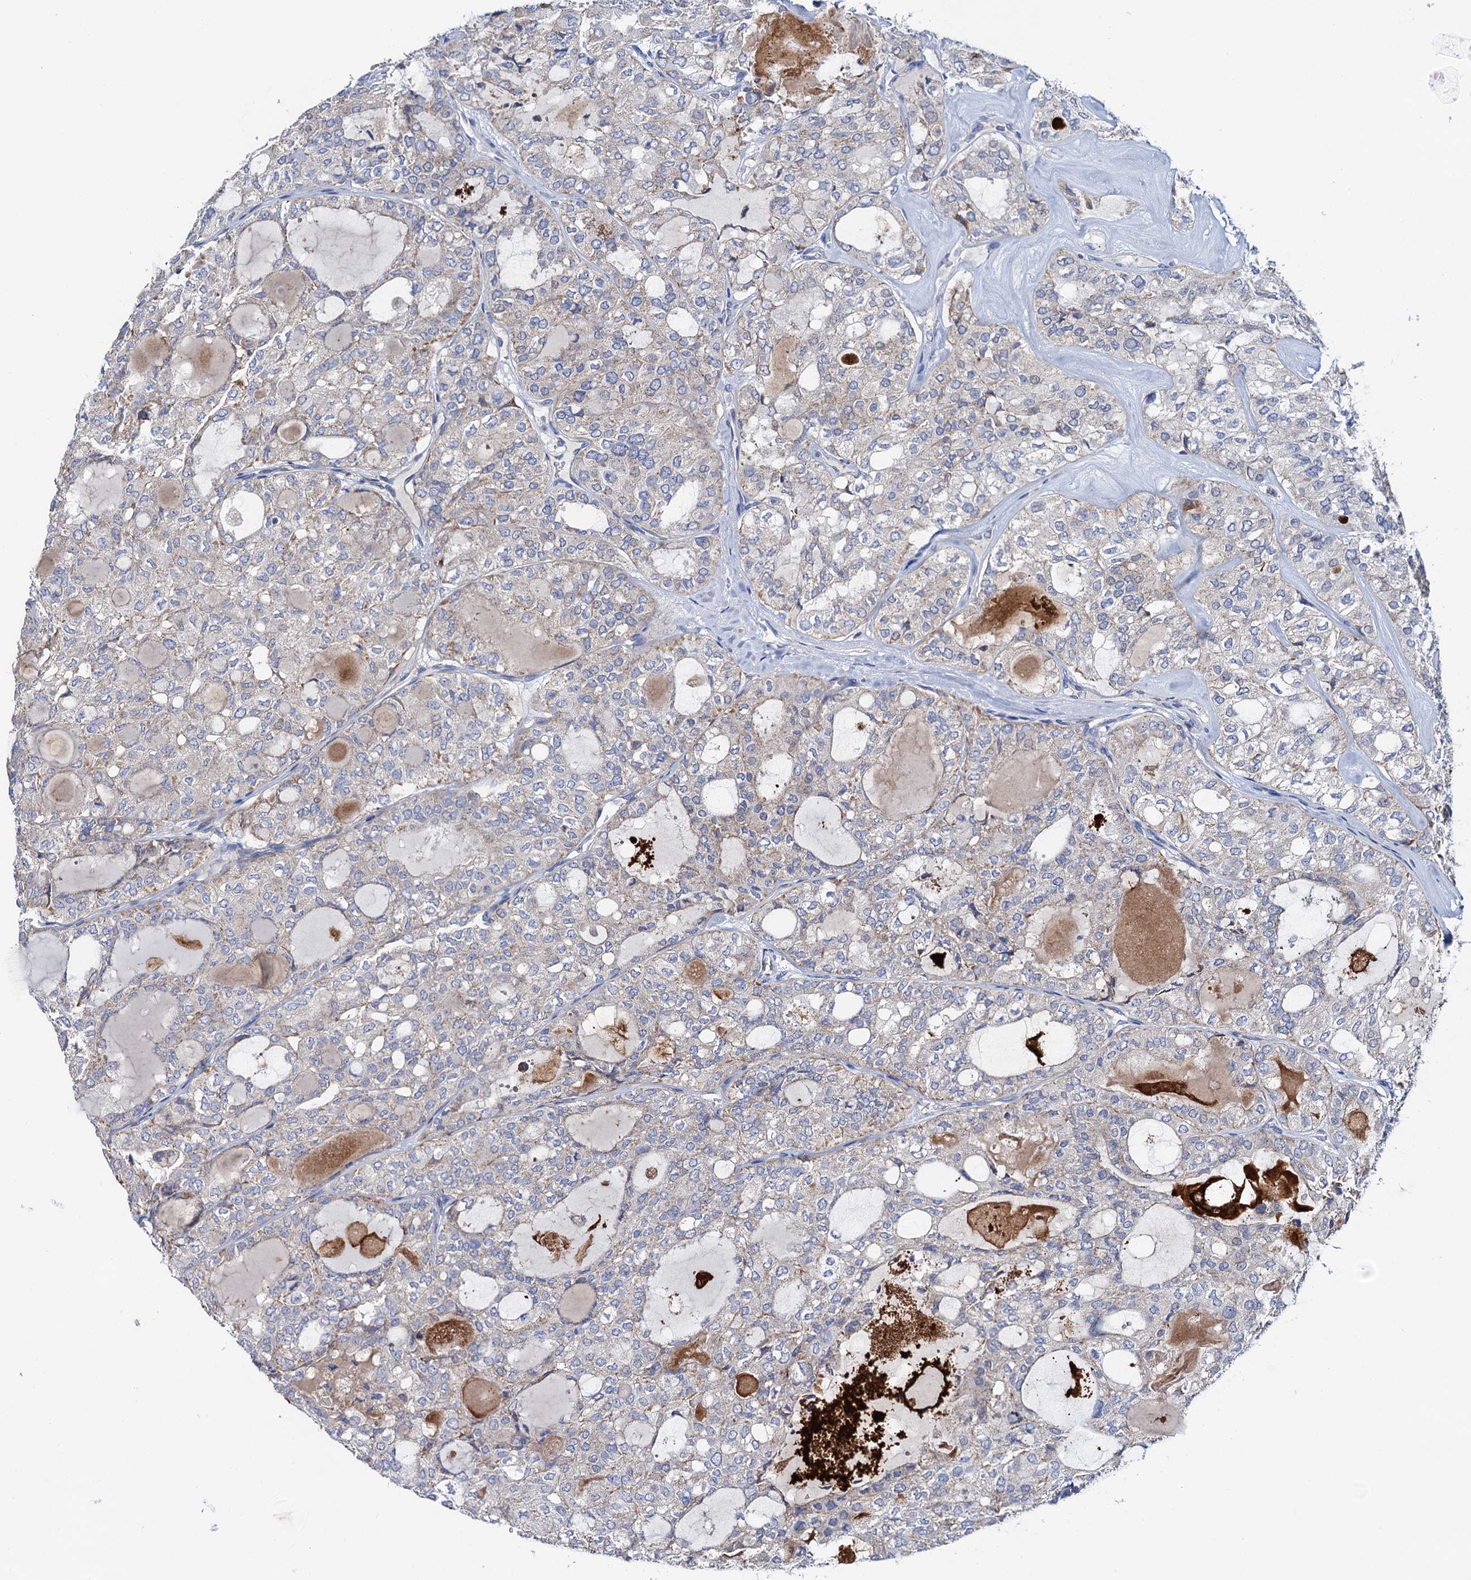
{"staining": {"intensity": "weak", "quantity": "<25%", "location": "cytoplasmic/membranous"}, "tissue": "thyroid cancer", "cell_type": "Tumor cells", "image_type": "cancer", "snomed": [{"axis": "morphology", "description": "Follicular adenoma carcinoma, NOS"}, {"axis": "topography", "description": "Thyroid gland"}], "caption": "An IHC photomicrograph of follicular adenoma carcinoma (thyroid) is shown. There is no staining in tumor cells of follicular adenoma carcinoma (thyroid).", "gene": "MRPL48", "patient": {"sex": "male", "age": 75}}